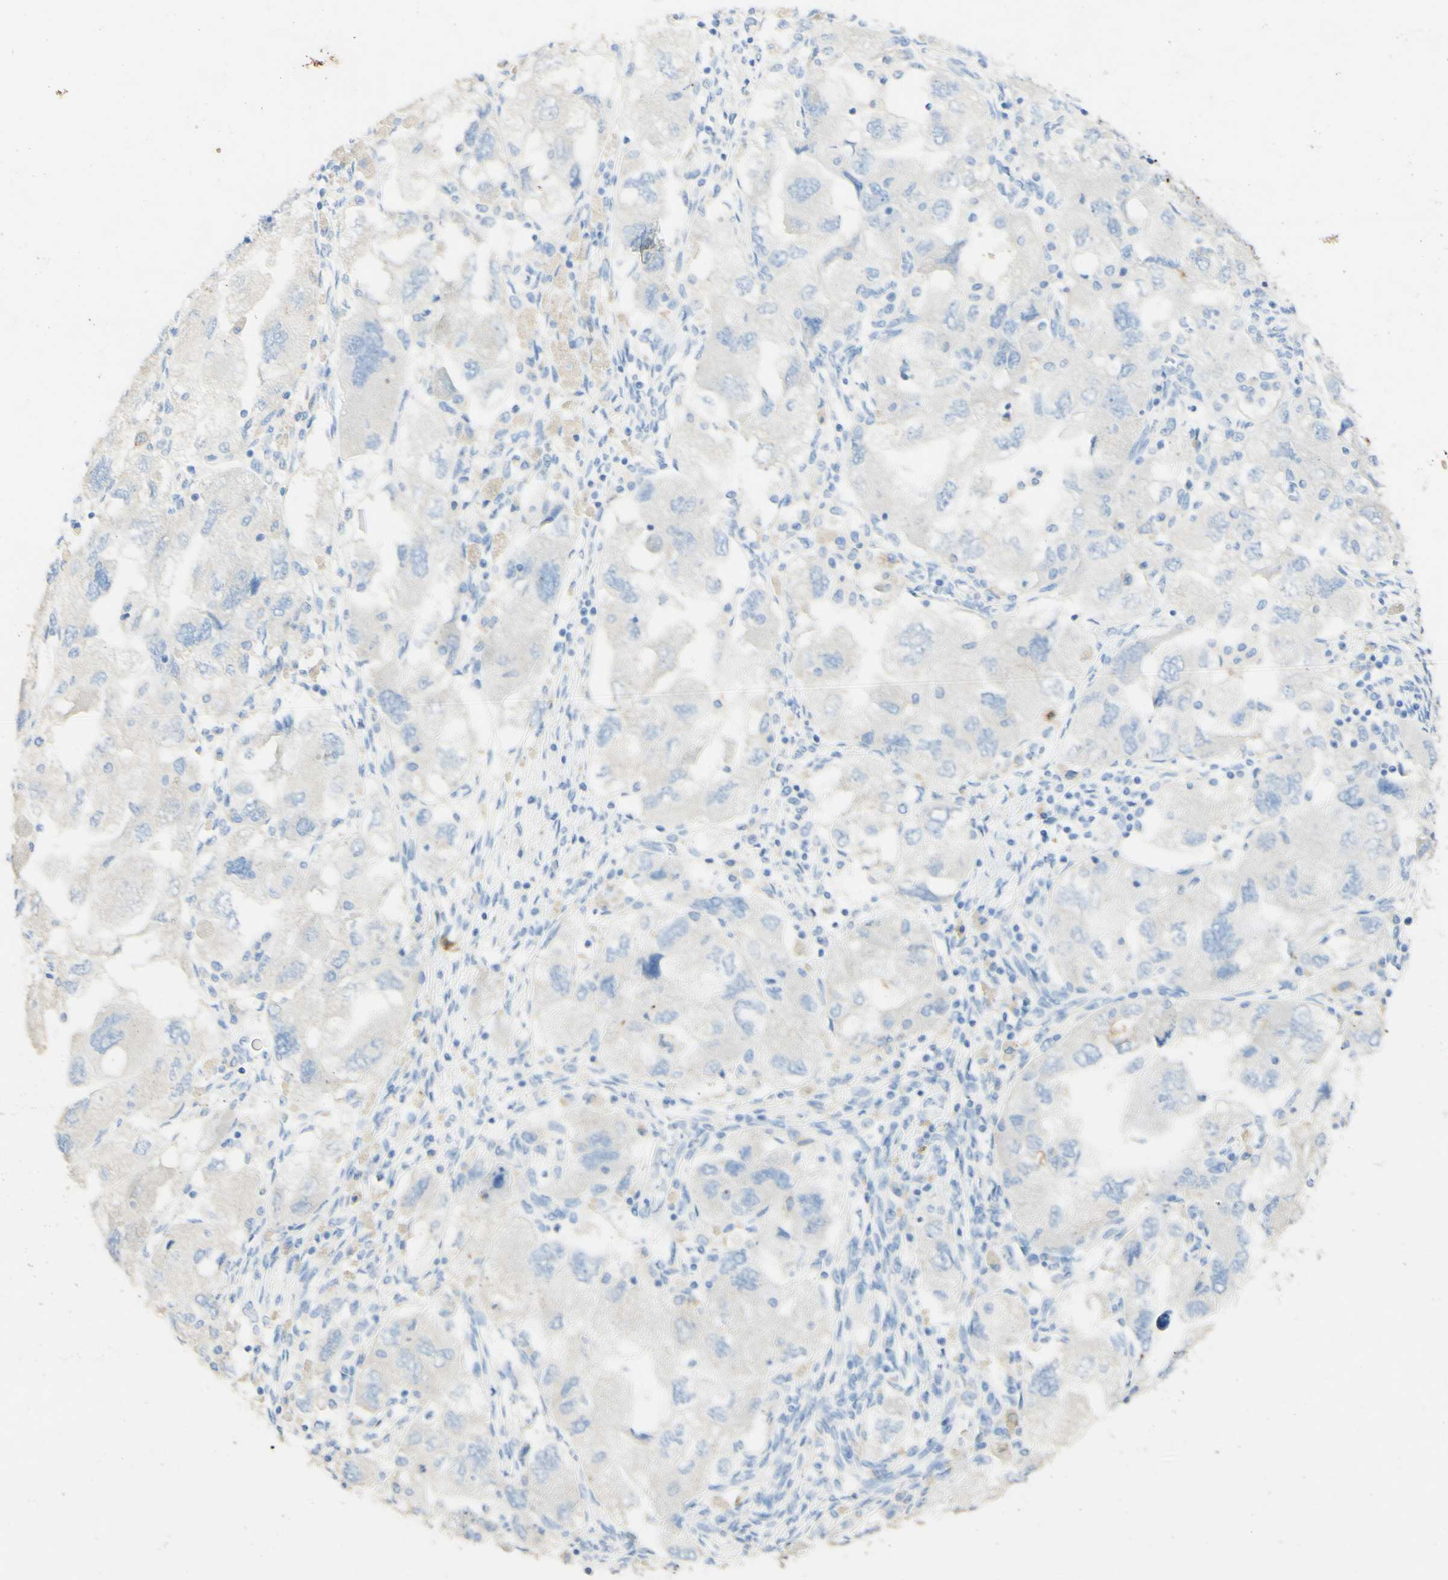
{"staining": {"intensity": "negative", "quantity": "none", "location": "none"}, "tissue": "ovarian cancer", "cell_type": "Tumor cells", "image_type": "cancer", "snomed": [{"axis": "morphology", "description": "Carcinoma, NOS"}, {"axis": "morphology", "description": "Cystadenocarcinoma, serous, NOS"}, {"axis": "topography", "description": "Ovary"}], "caption": "DAB (3,3'-diaminobenzidine) immunohistochemical staining of human ovarian cancer demonstrates no significant expression in tumor cells. (Stains: DAB (3,3'-diaminobenzidine) immunohistochemistry with hematoxylin counter stain, Microscopy: brightfield microscopy at high magnification).", "gene": "PIGR", "patient": {"sex": "female", "age": 69}}